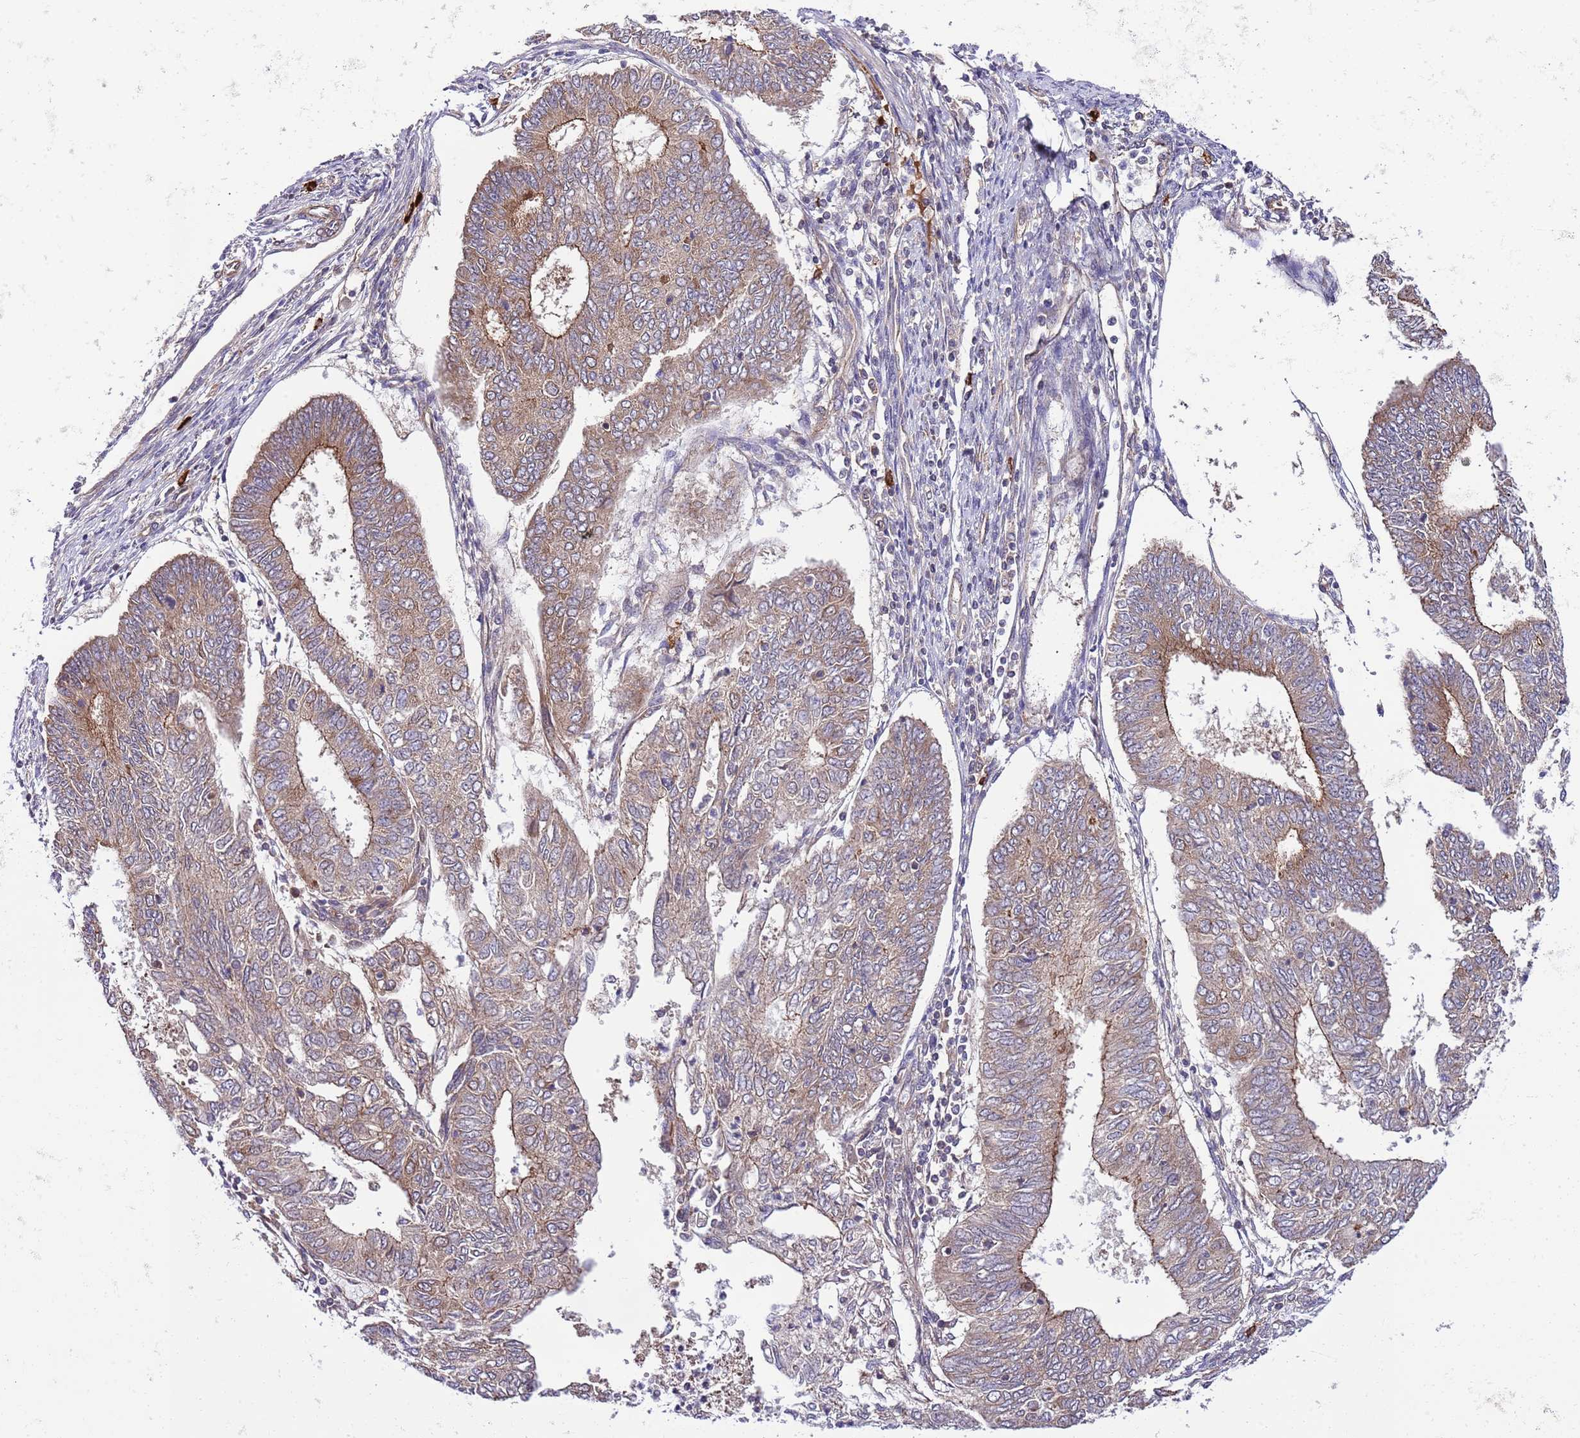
{"staining": {"intensity": "moderate", "quantity": "<25%", "location": "cytoplasmic/membranous"}, "tissue": "endometrial cancer", "cell_type": "Tumor cells", "image_type": "cancer", "snomed": [{"axis": "morphology", "description": "Adenocarcinoma, NOS"}, {"axis": "topography", "description": "Endometrium"}], "caption": "Adenocarcinoma (endometrial) stained for a protein demonstrates moderate cytoplasmic/membranous positivity in tumor cells.", "gene": "DONSON", "patient": {"sex": "female", "age": 68}}